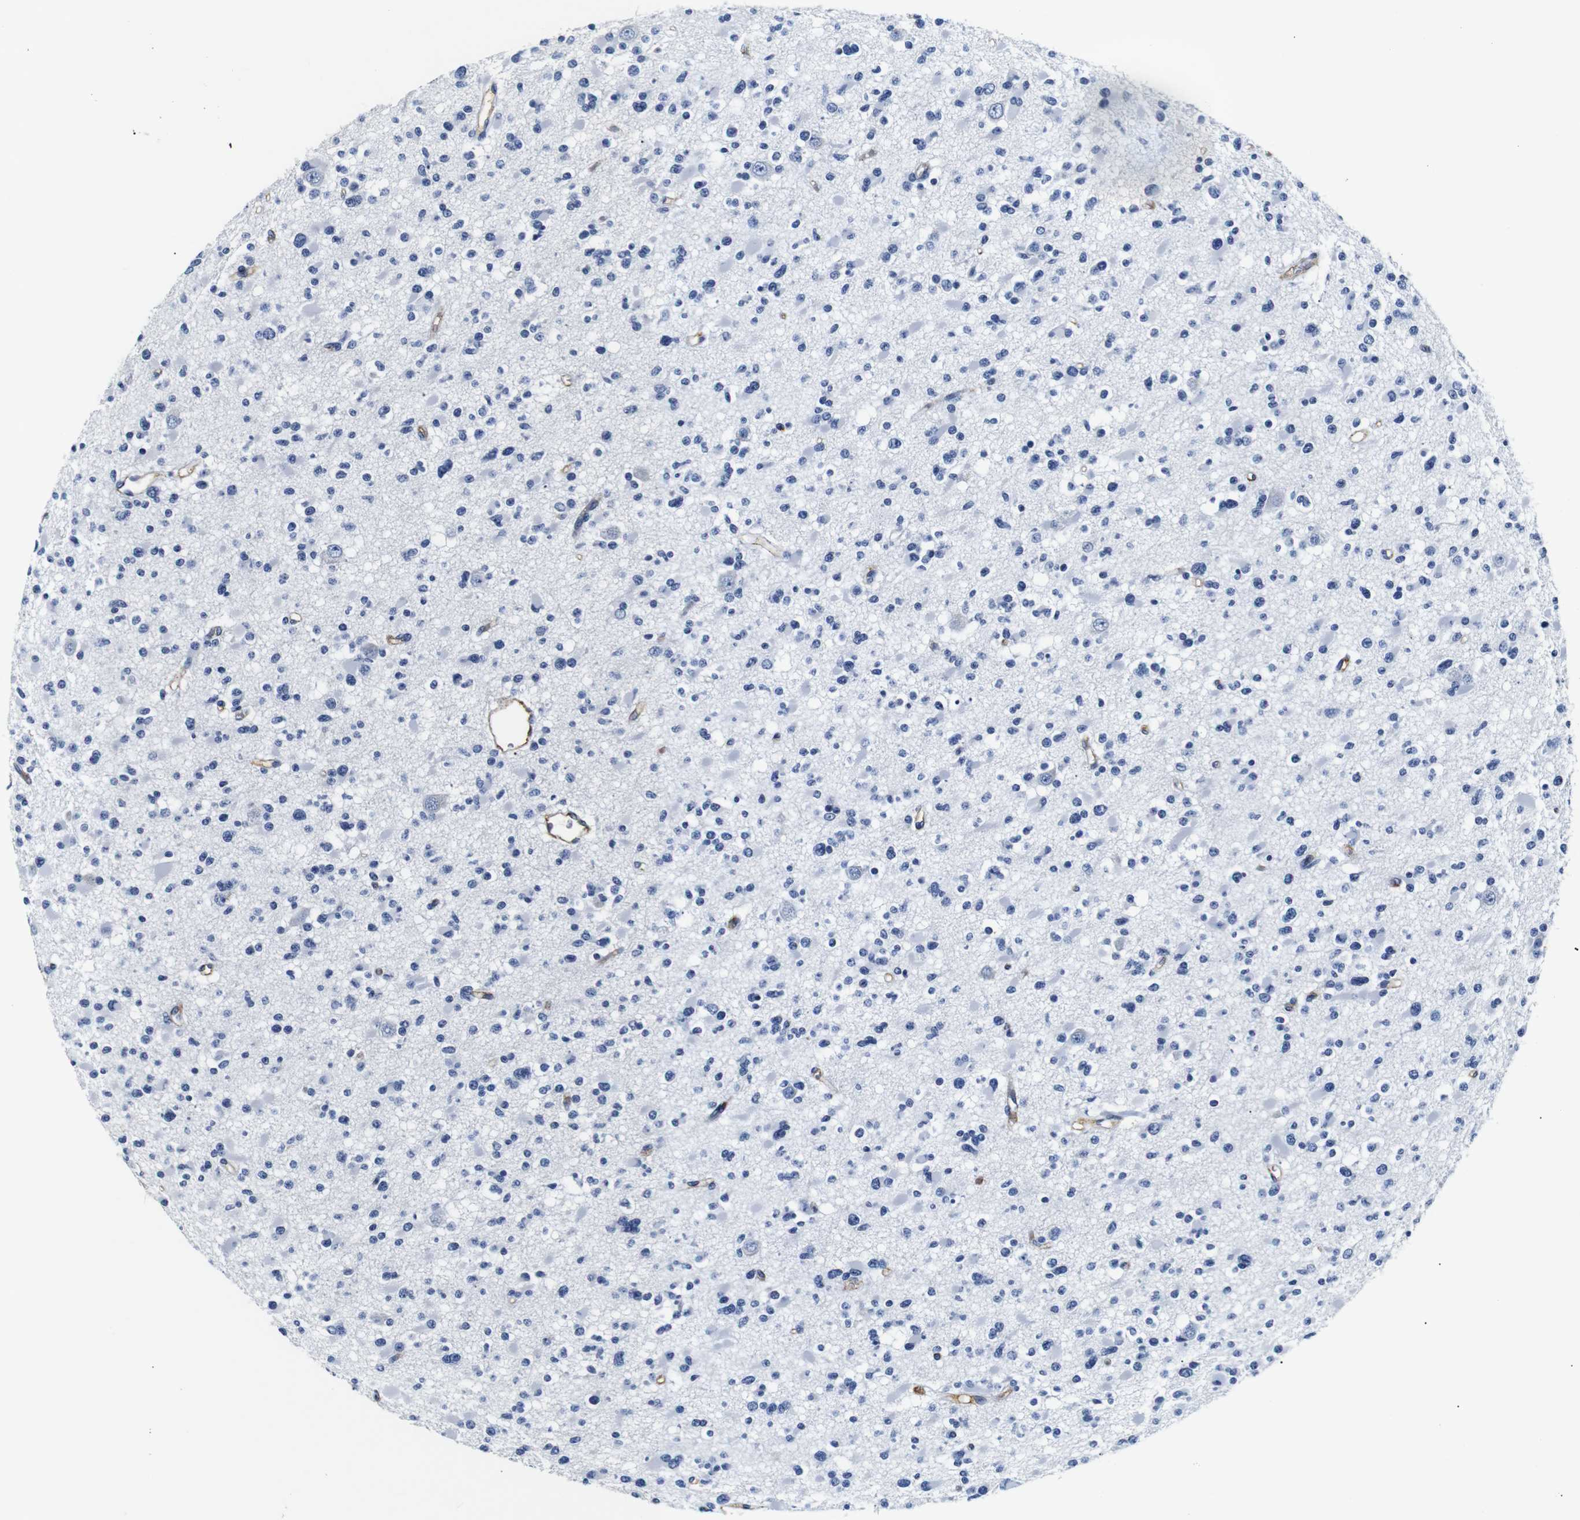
{"staining": {"intensity": "negative", "quantity": "none", "location": "none"}, "tissue": "glioma", "cell_type": "Tumor cells", "image_type": "cancer", "snomed": [{"axis": "morphology", "description": "Glioma, malignant, Low grade"}, {"axis": "topography", "description": "Brain"}], "caption": "Immunohistochemistry of human glioma reveals no expression in tumor cells.", "gene": "MUC4", "patient": {"sex": "female", "age": 22}}